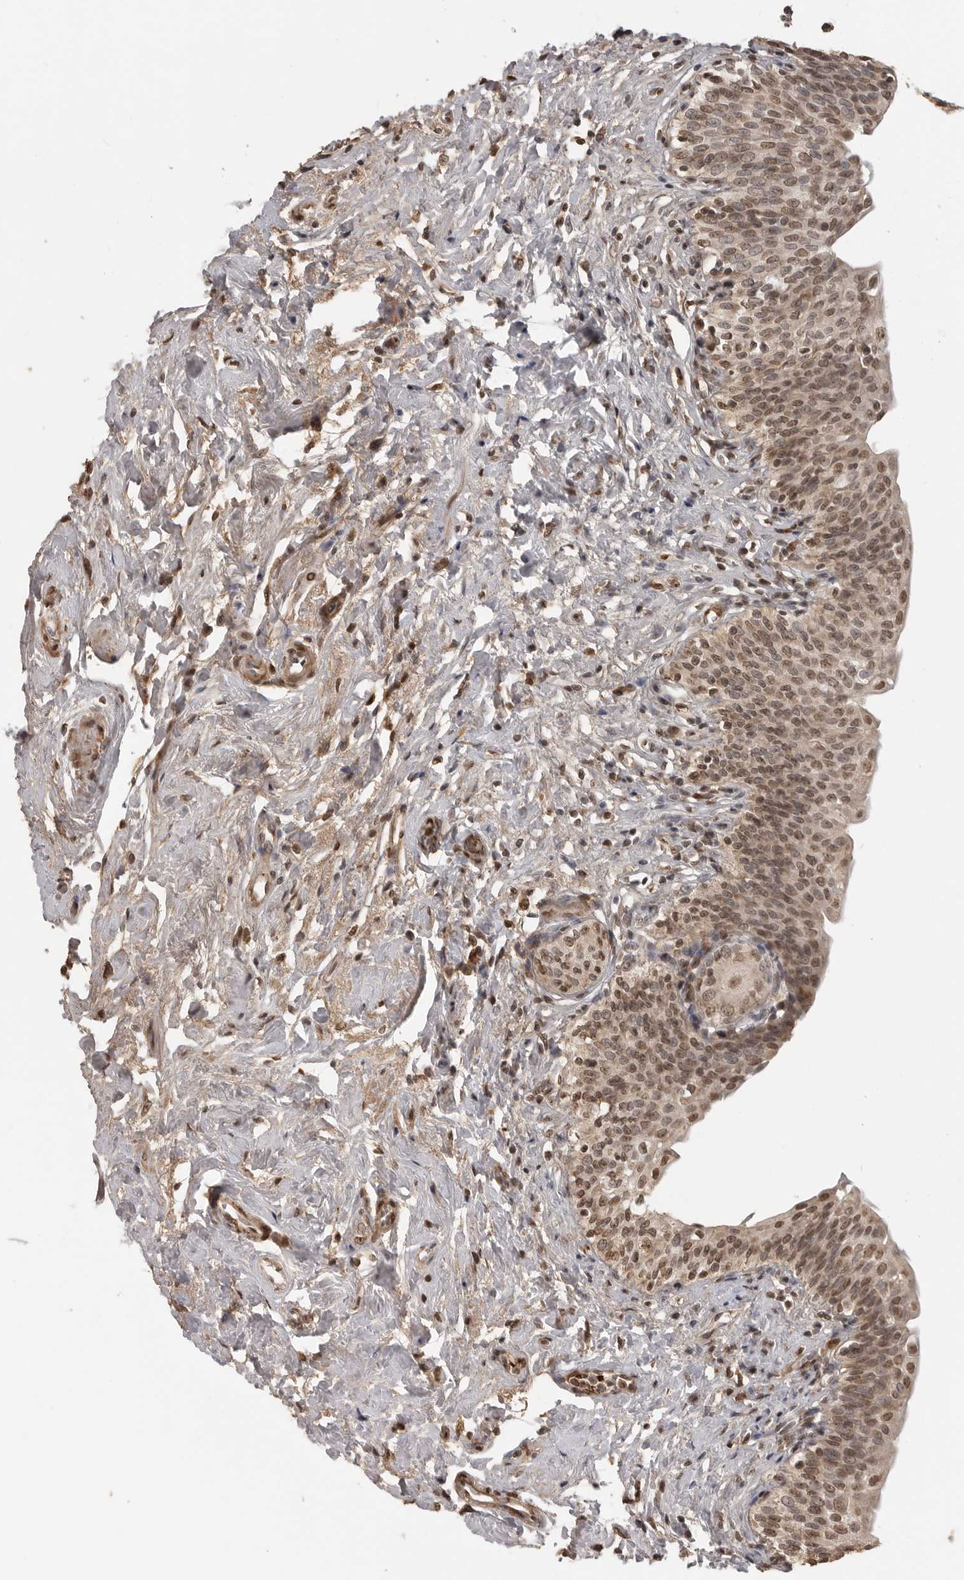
{"staining": {"intensity": "moderate", "quantity": ">75%", "location": "nuclear"}, "tissue": "urinary bladder", "cell_type": "Urothelial cells", "image_type": "normal", "snomed": [{"axis": "morphology", "description": "Normal tissue, NOS"}, {"axis": "topography", "description": "Urinary bladder"}], "caption": "A brown stain labels moderate nuclear expression of a protein in urothelial cells of benign human urinary bladder. The staining was performed using DAB (3,3'-diaminobenzidine), with brown indicating positive protein expression. Nuclei are stained blue with hematoxylin.", "gene": "CLOCK", "patient": {"sex": "male", "age": 83}}